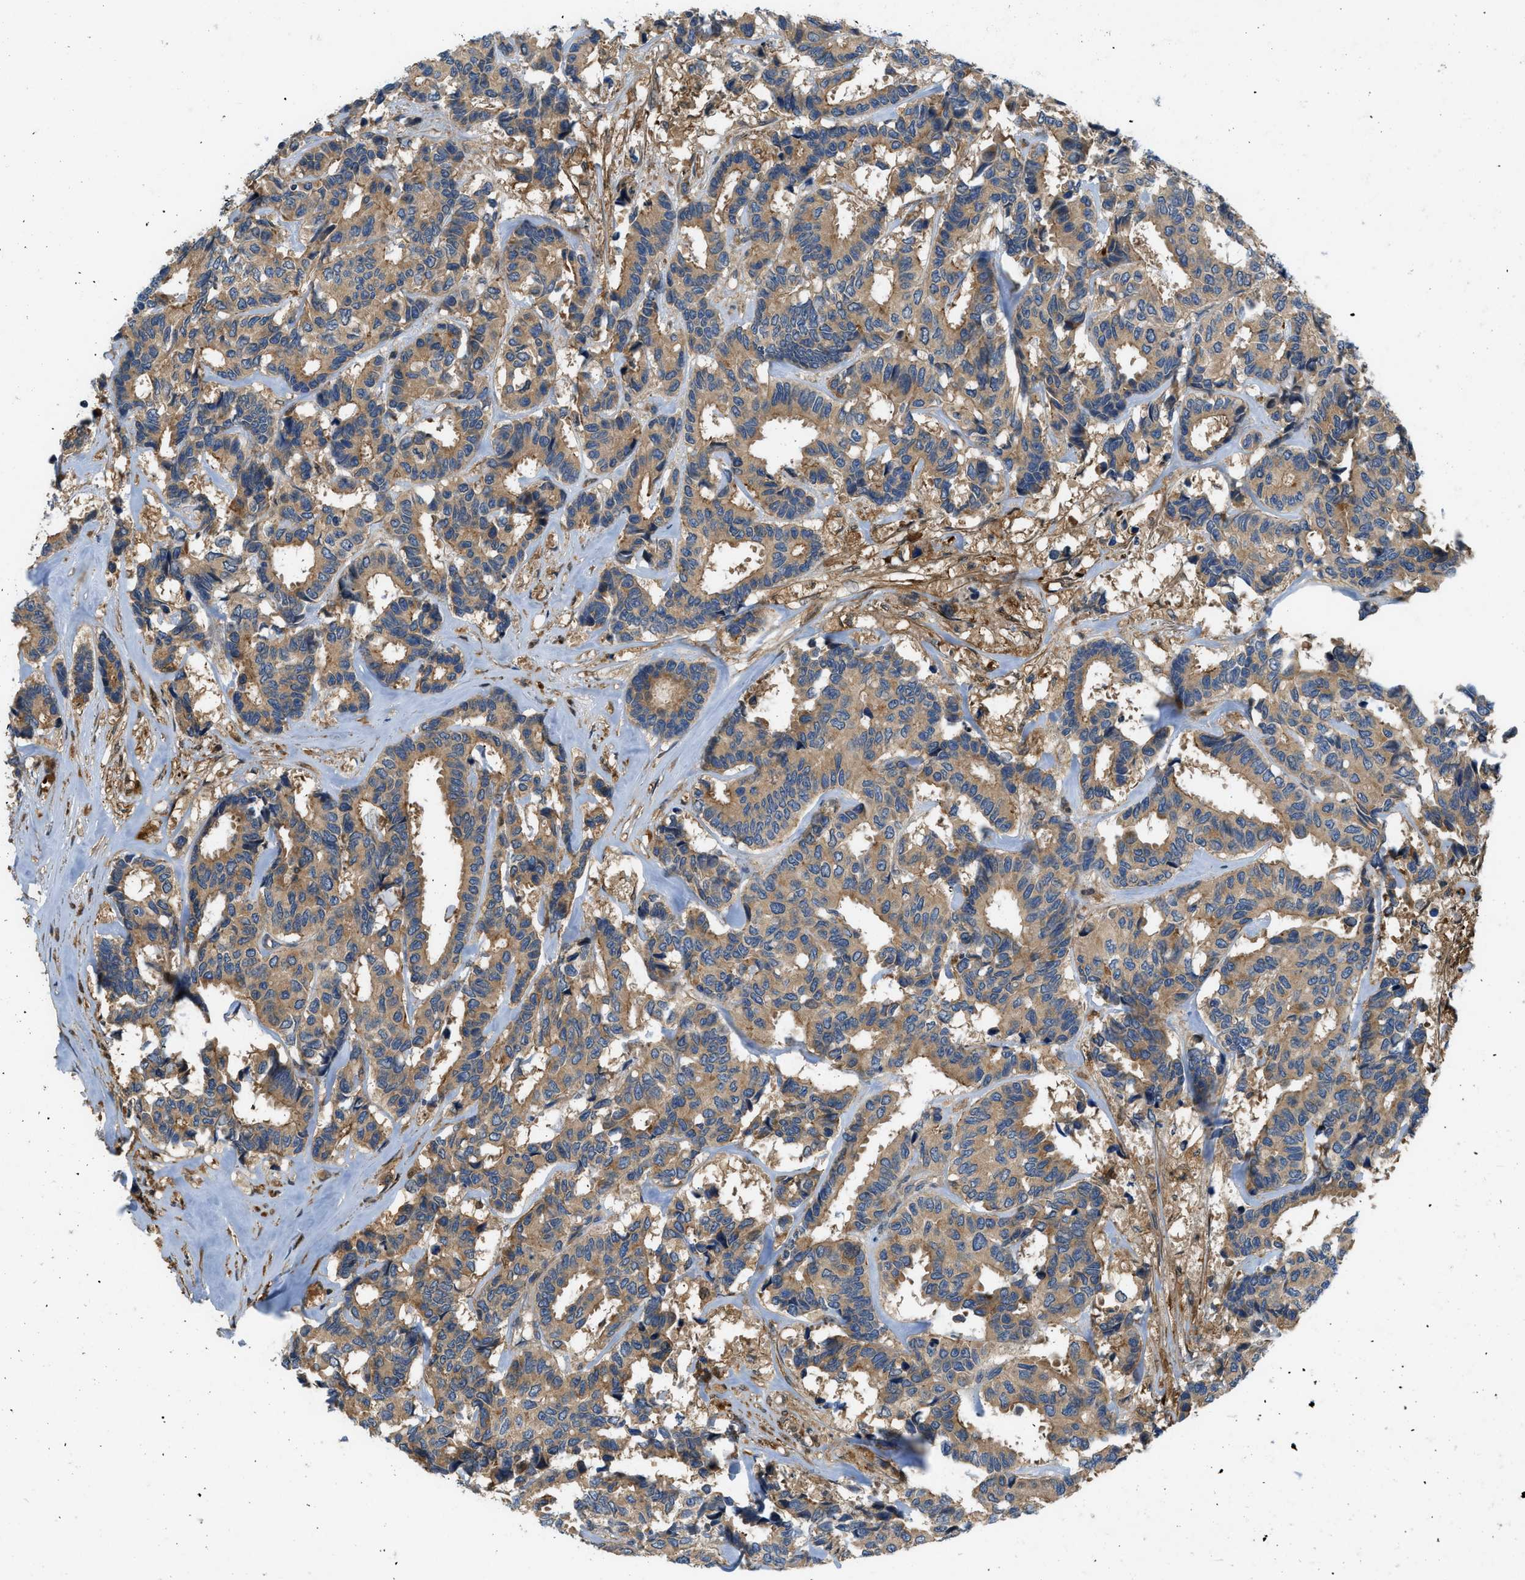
{"staining": {"intensity": "moderate", "quantity": ">75%", "location": "cytoplasmic/membranous"}, "tissue": "breast cancer", "cell_type": "Tumor cells", "image_type": "cancer", "snomed": [{"axis": "morphology", "description": "Duct carcinoma"}, {"axis": "topography", "description": "Breast"}], "caption": "About >75% of tumor cells in human infiltrating ductal carcinoma (breast) display moderate cytoplasmic/membranous protein expression as visualized by brown immunohistochemical staining.", "gene": "GPR31", "patient": {"sex": "female", "age": 87}}